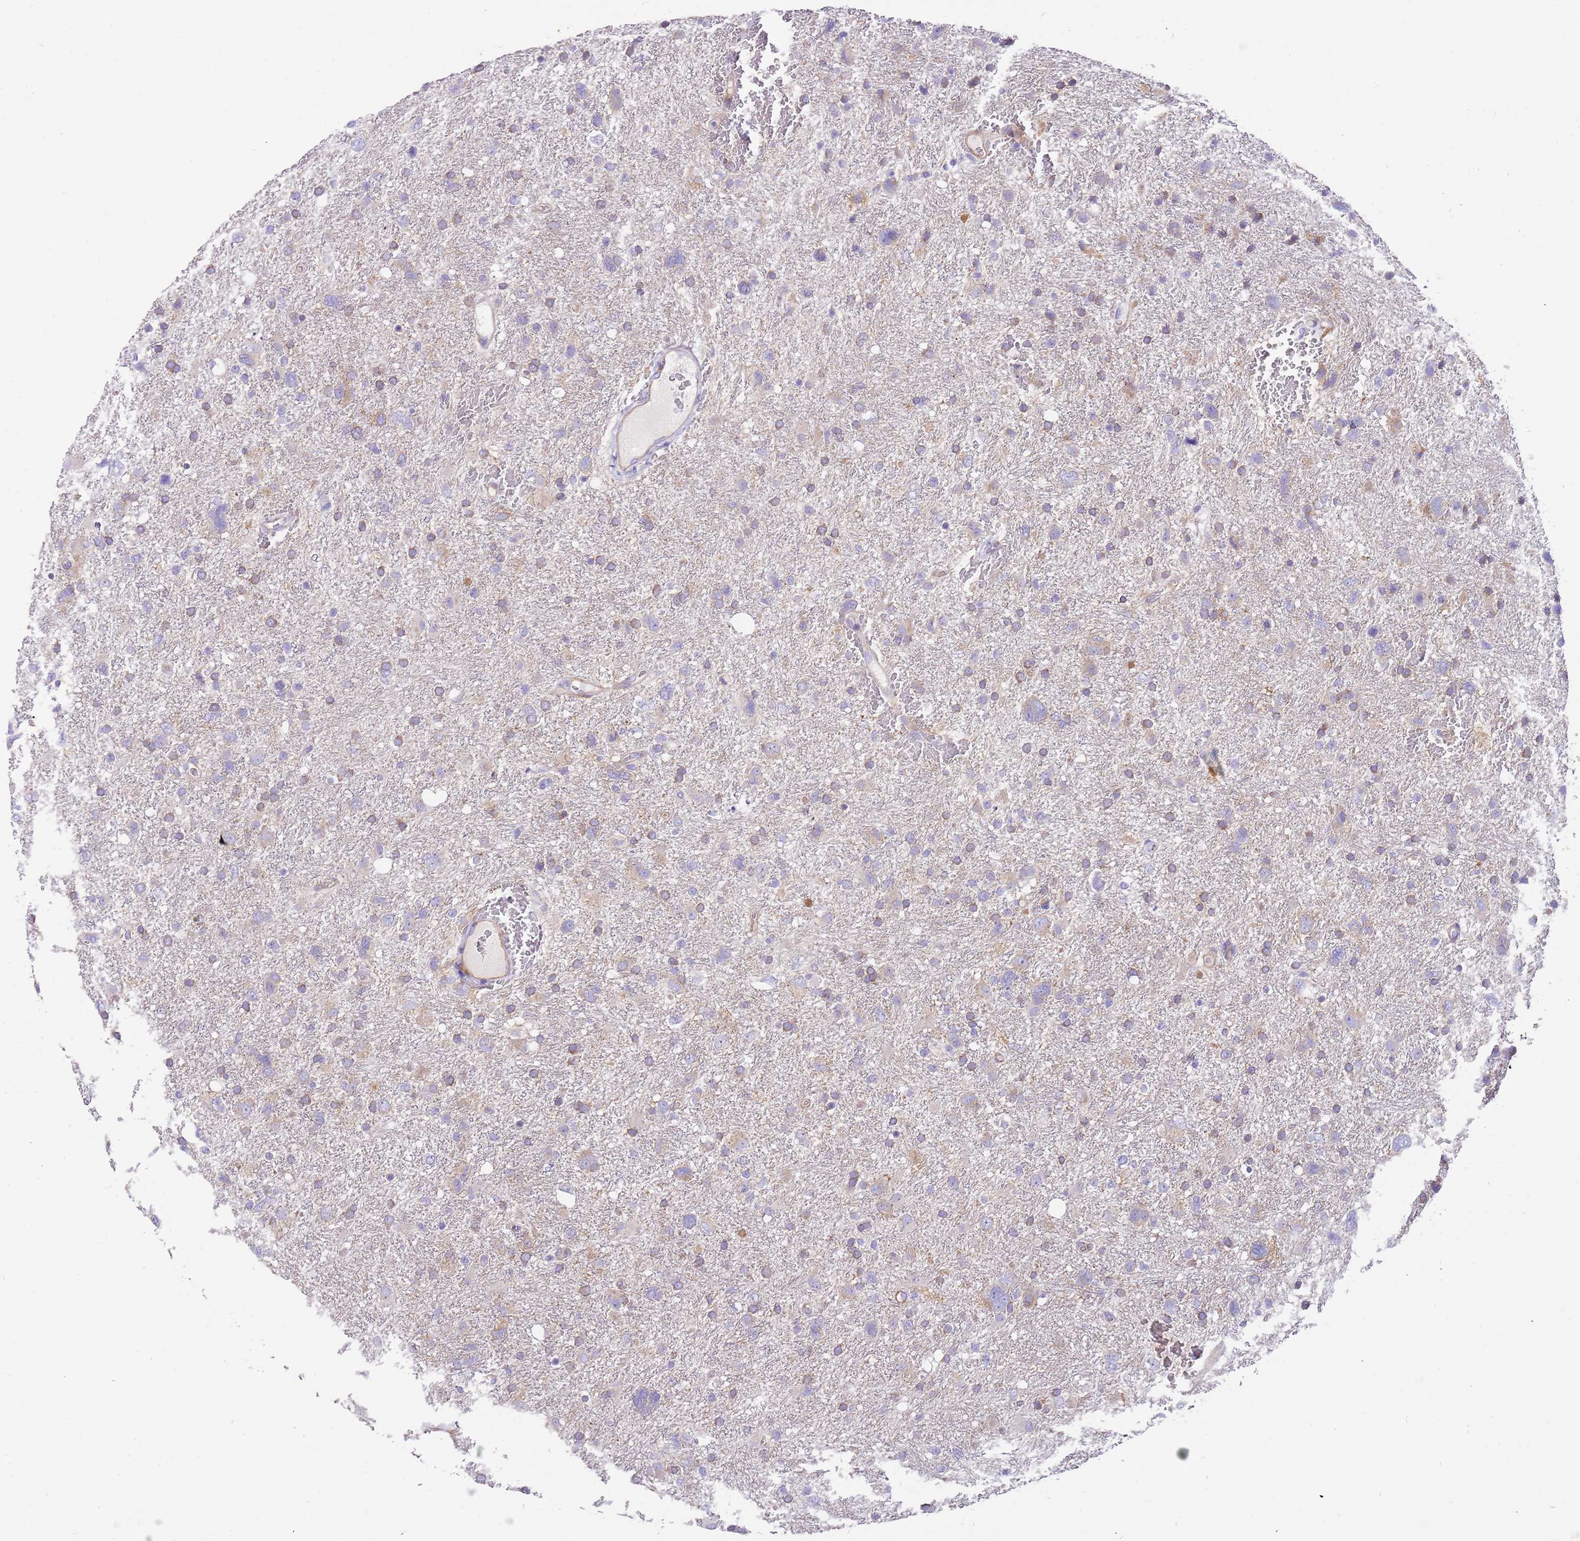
{"staining": {"intensity": "weak", "quantity": "25%-75%", "location": "cytoplasmic/membranous"}, "tissue": "glioma", "cell_type": "Tumor cells", "image_type": "cancer", "snomed": [{"axis": "morphology", "description": "Glioma, malignant, High grade"}, {"axis": "topography", "description": "Brain"}], "caption": "Protein expression analysis of malignant glioma (high-grade) reveals weak cytoplasmic/membranous expression in about 25%-75% of tumor cells. Ihc stains the protein in brown and the nuclei are stained blue.", "gene": "SERINC3", "patient": {"sex": "male", "age": 61}}